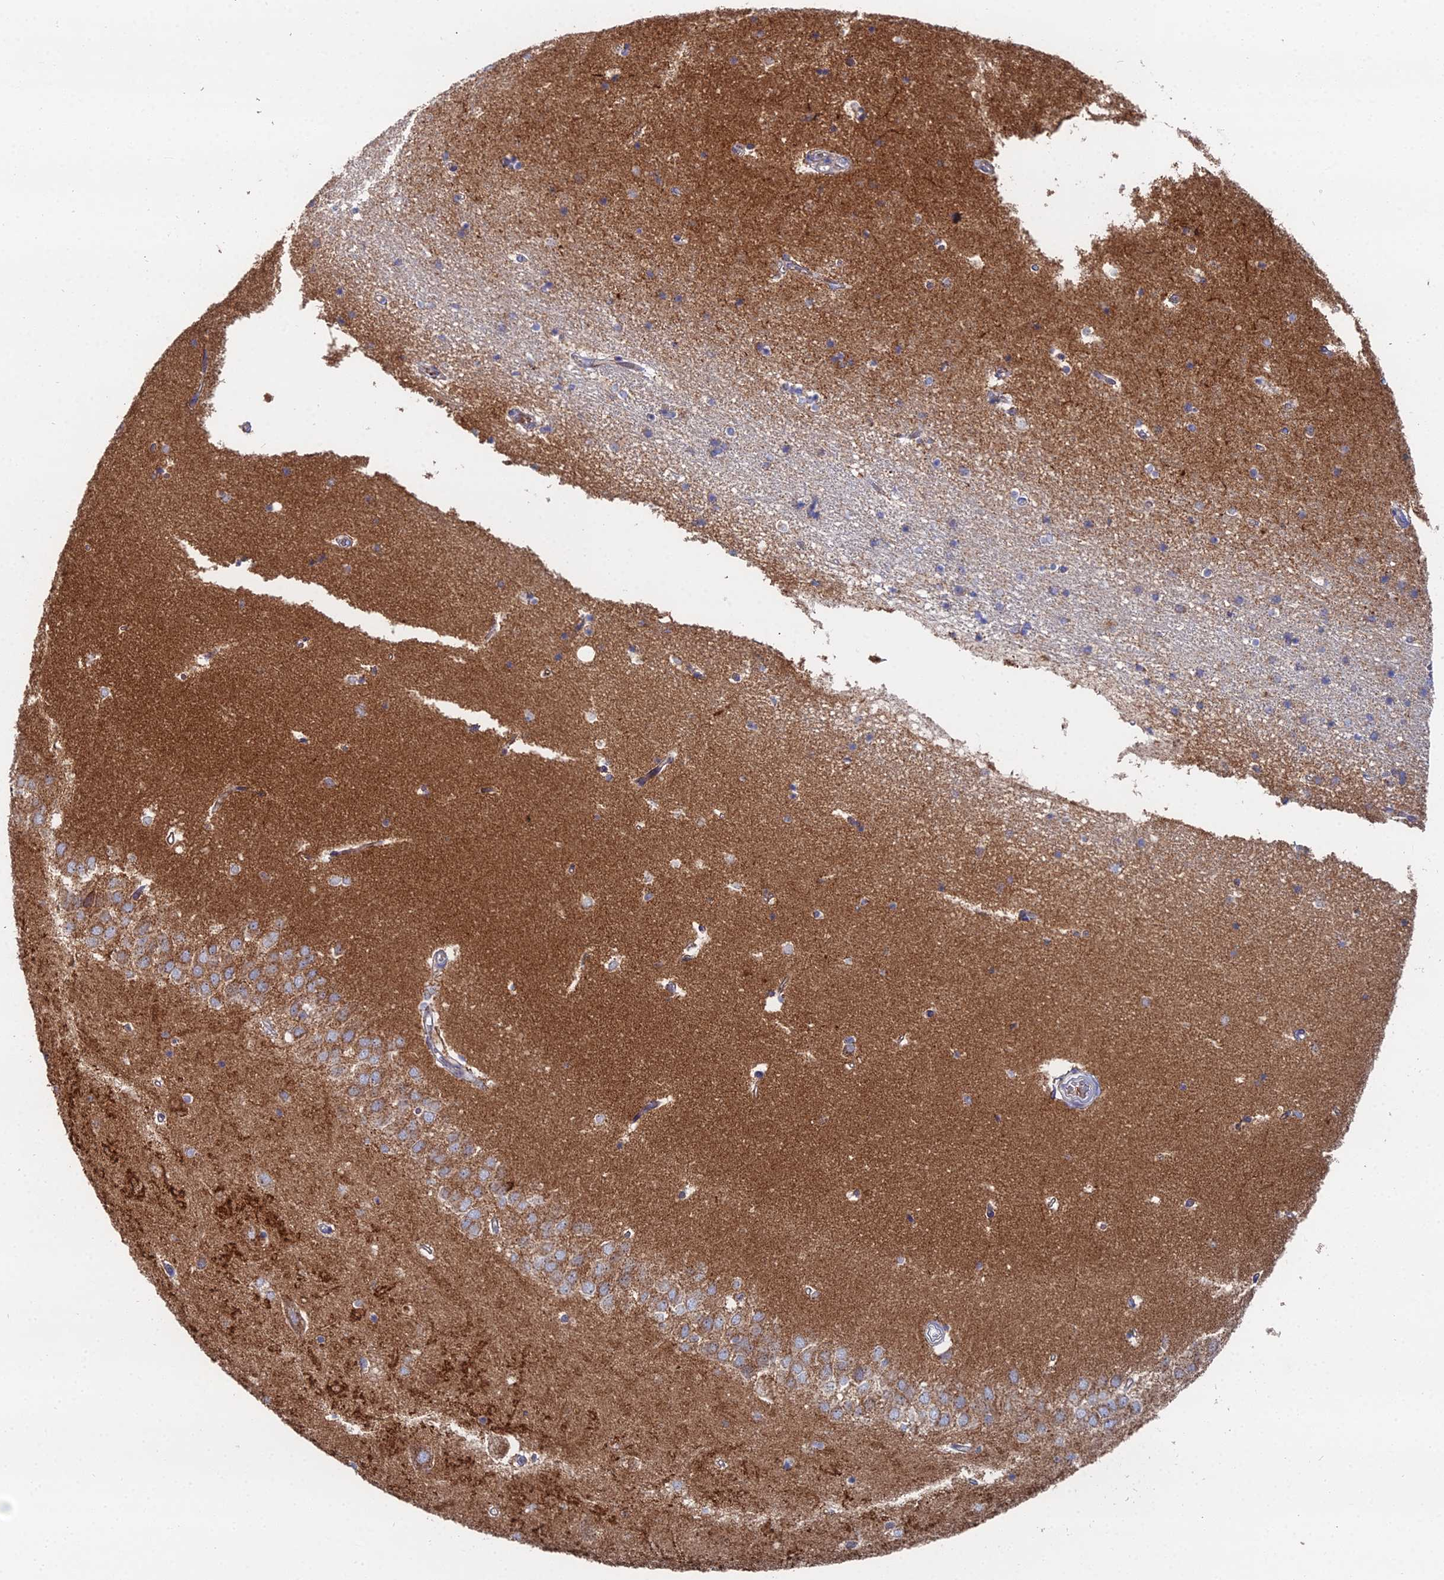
{"staining": {"intensity": "moderate", "quantity": "<25%", "location": "cytoplasmic/membranous"}, "tissue": "hippocampus", "cell_type": "Glial cells", "image_type": "normal", "snomed": [{"axis": "morphology", "description": "Normal tissue, NOS"}, {"axis": "topography", "description": "Hippocampus"}], "caption": "A micrograph of human hippocampus stained for a protein demonstrates moderate cytoplasmic/membranous brown staining in glial cells.", "gene": "MPC1", "patient": {"sex": "male", "age": 45}}